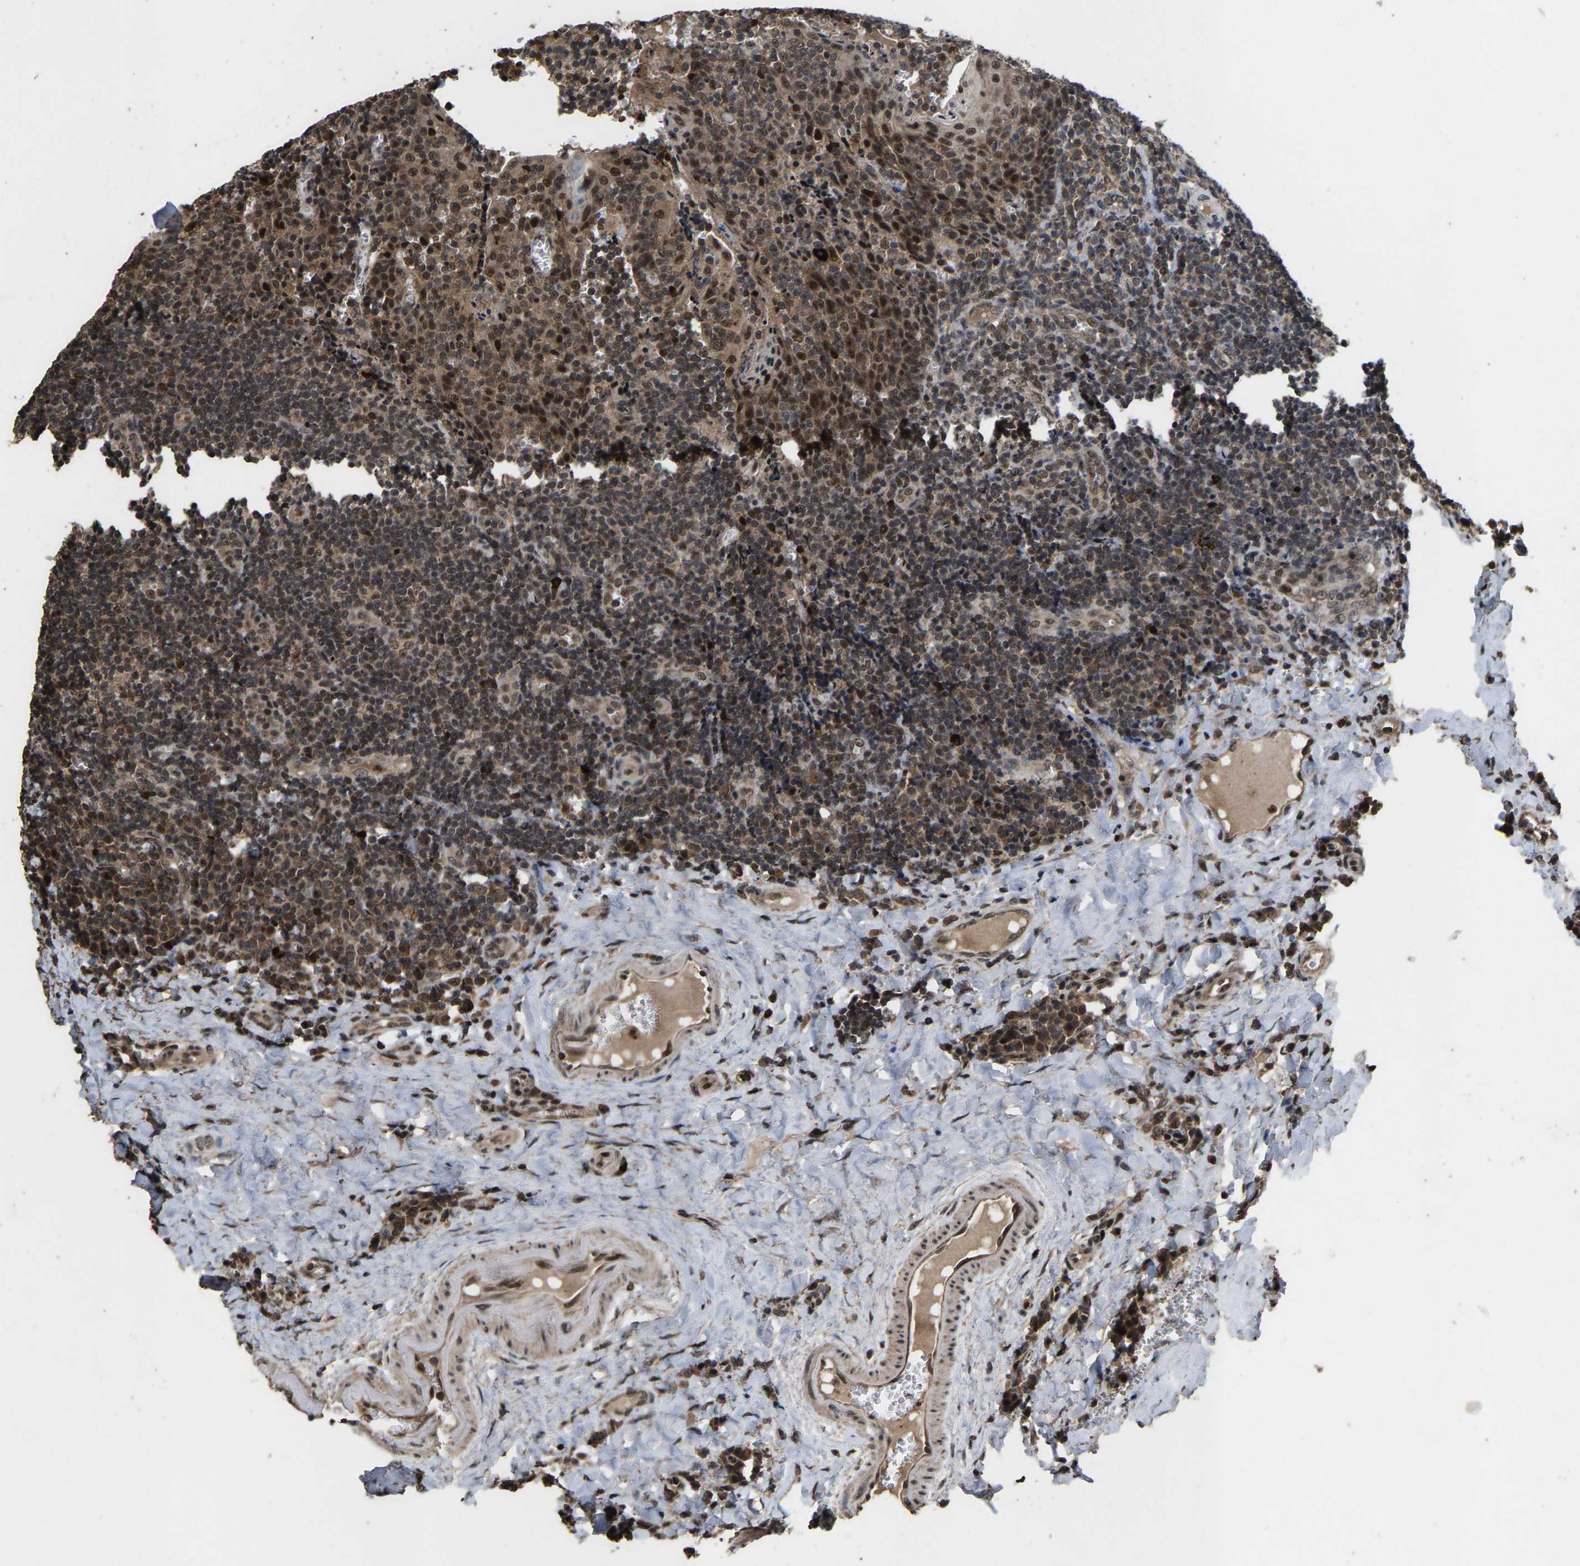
{"staining": {"intensity": "moderate", "quantity": ">75%", "location": "cytoplasmic/membranous,nuclear"}, "tissue": "tonsil", "cell_type": "Germinal center cells", "image_type": "normal", "snomed": [{"axis": "morphology", "description": "Normal tissue, NOS"}, {"axis": "morphology", "description": "Inflammation, NOS"}, {"axis": "topography", "description": "Tonsil"}], "caption": "Immunohistochemistry (IHC) of unremarkable tonsil demonstrates medium levels of moderate cytoplasmic/membranous,nuclear expression in approximately >75% of germinal center cells.", "gene": "HAUS6", "patient": {"sex": "female", "age": 31}}